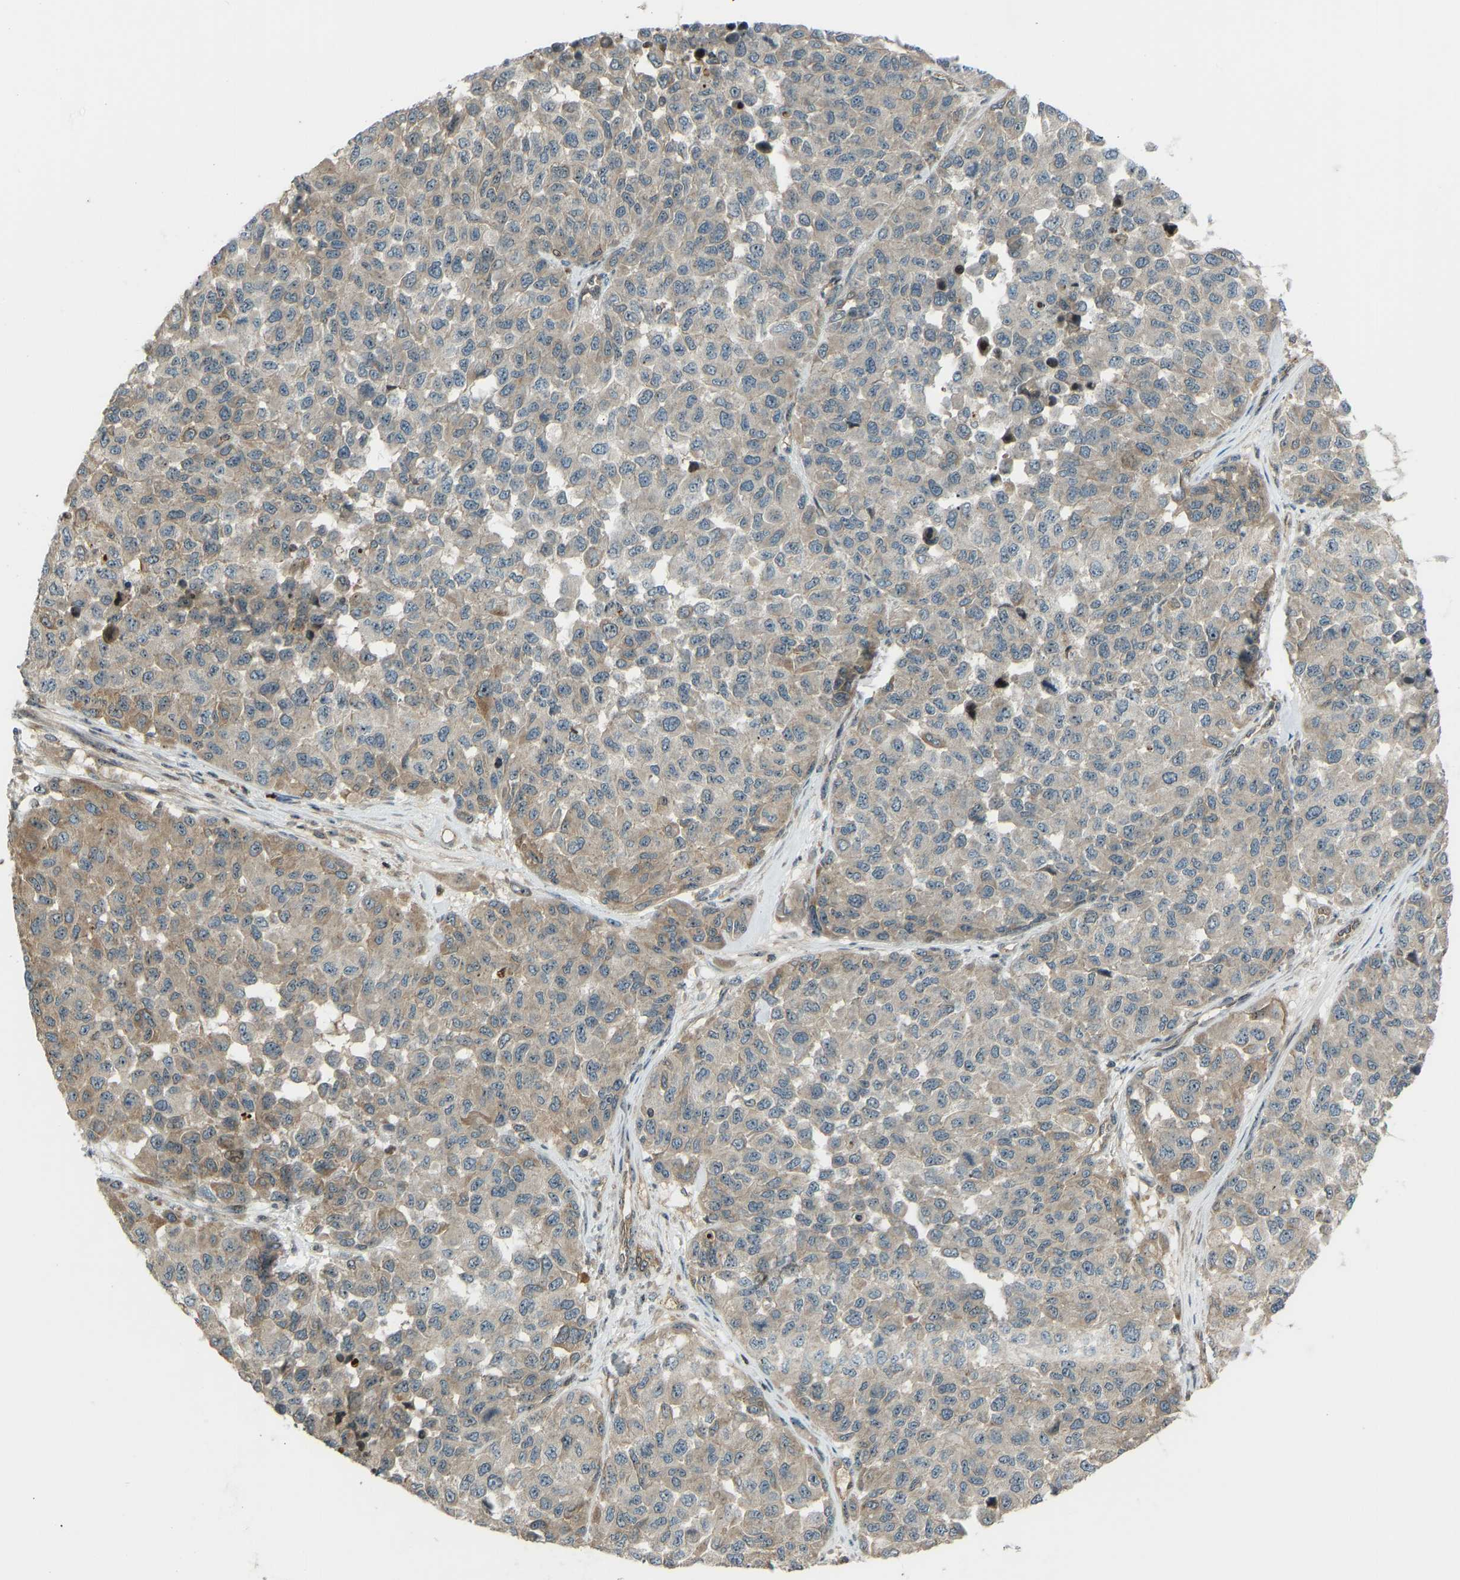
{"staining": {"intensity": "weak", "quantity": "25%-75%", "location": "cytoplasmic/membranous"}, "tissue": "melanoma", "cell_type": "Tumor cells", "image_type": "cancer", "snomed": [{"axis": "morphology", "description": "Malignant melanoma, NOS"}, {"axis": "topography", "description": "Skin"}], "caption": "Tumor cells exhibit low levels of weak cytoplasmic/membranous positivity in about 25%-75% of cells in melanoma.", "gene": "SVOPL", "patient": {"sex": "male", "age": 62}}